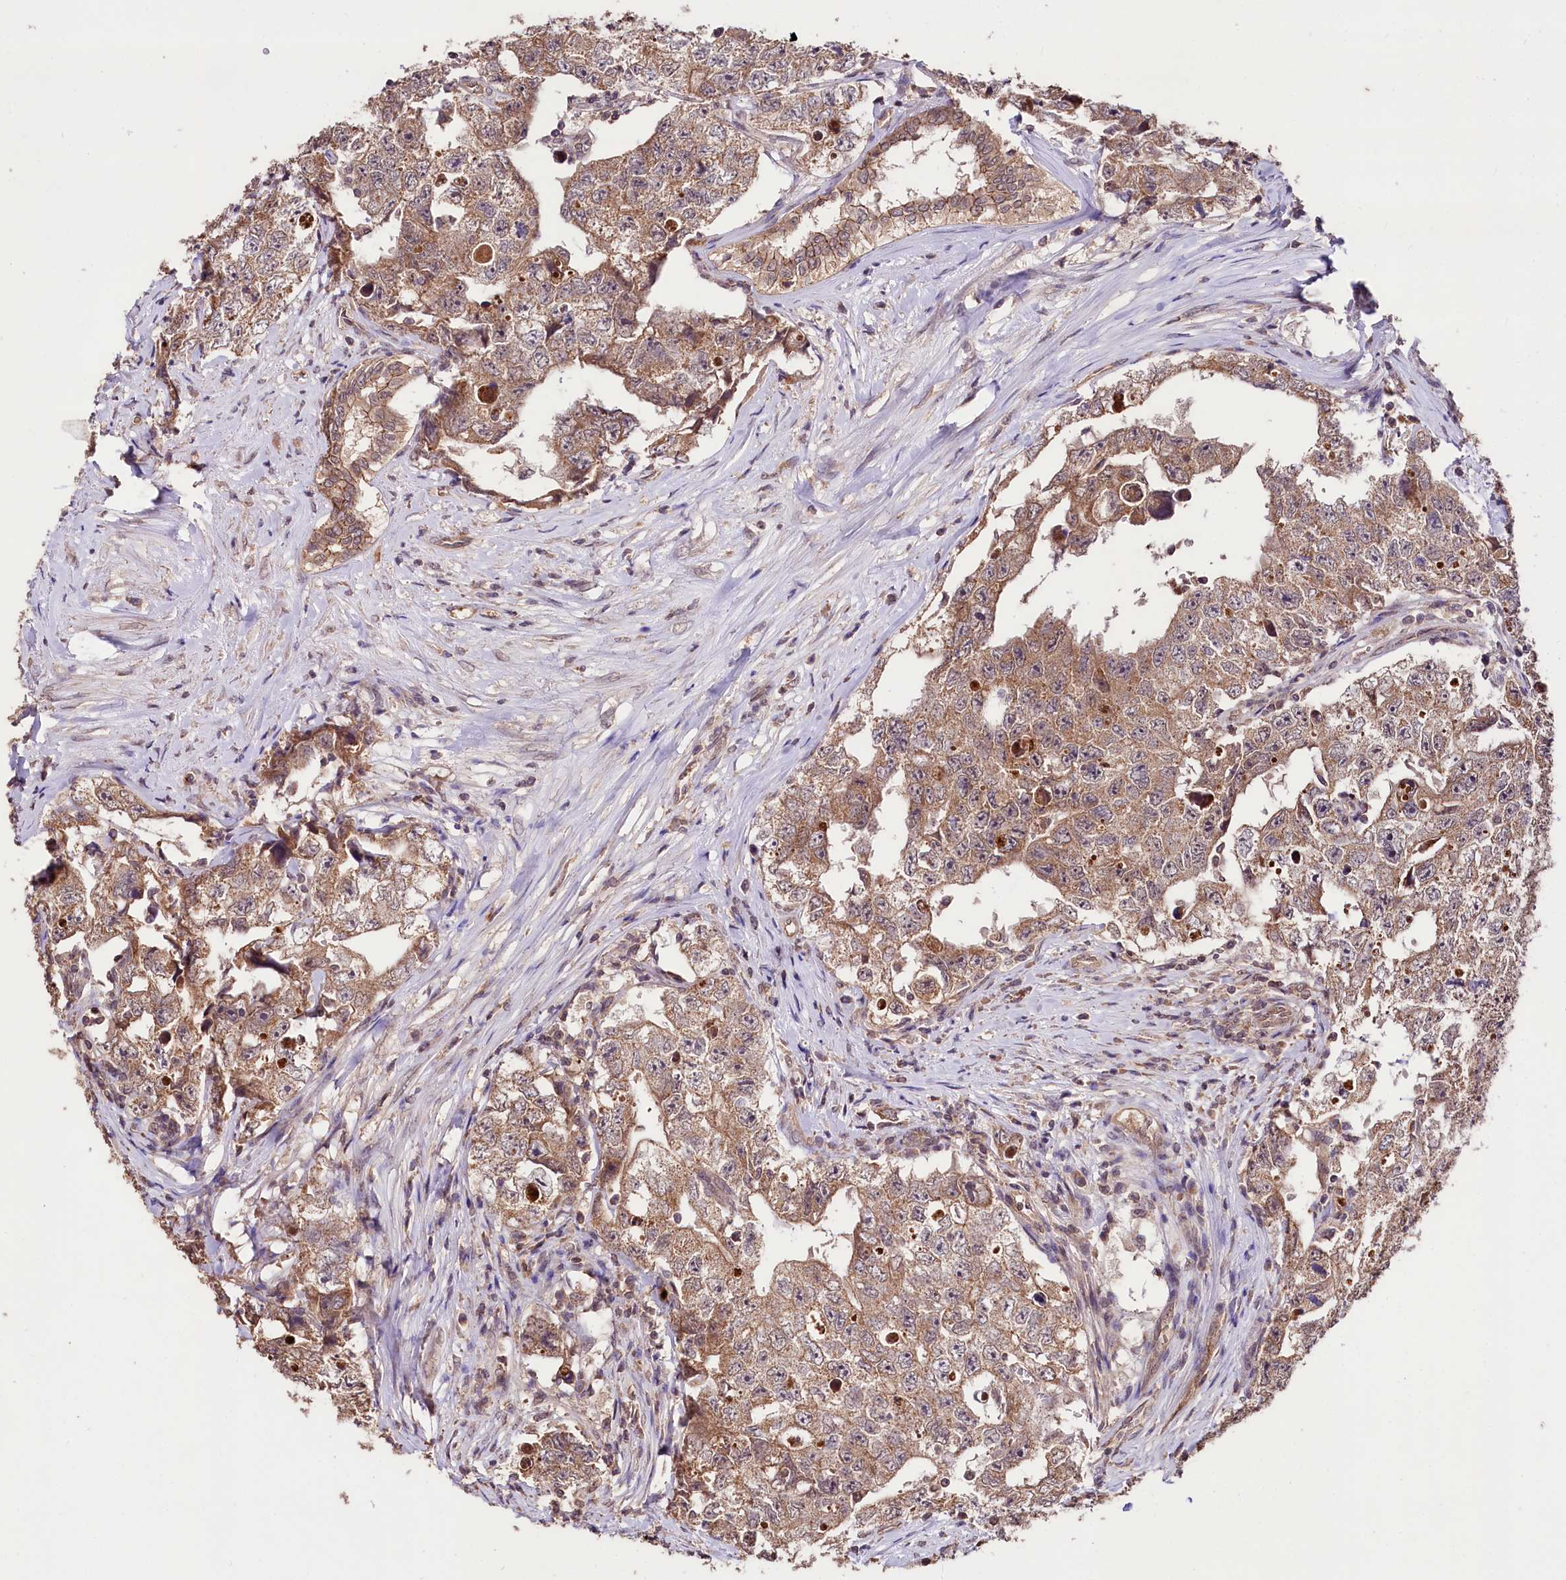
{"staining": {"intensity": "moderate", "quantity": ">75%", "location": "cytoplasmic/membranous"}, "tissue": "testis cancer", "cell_type": "Tumor cells", "image_type": "cancer", "snomed": [{"axis": "morphology", "description": "Carcinoma, Embryonal, NOS"}, {"axis": "topography", "description": "Testis"}], "caption": "Brown immunohistochemical staining in human testis embryonal carcinoma displays moderate cytoplasmic/membranous positivity in approximately >75% of tumor cells.", "gene": "KLRB1", "patient": {"sex": "male", "age": 17}}